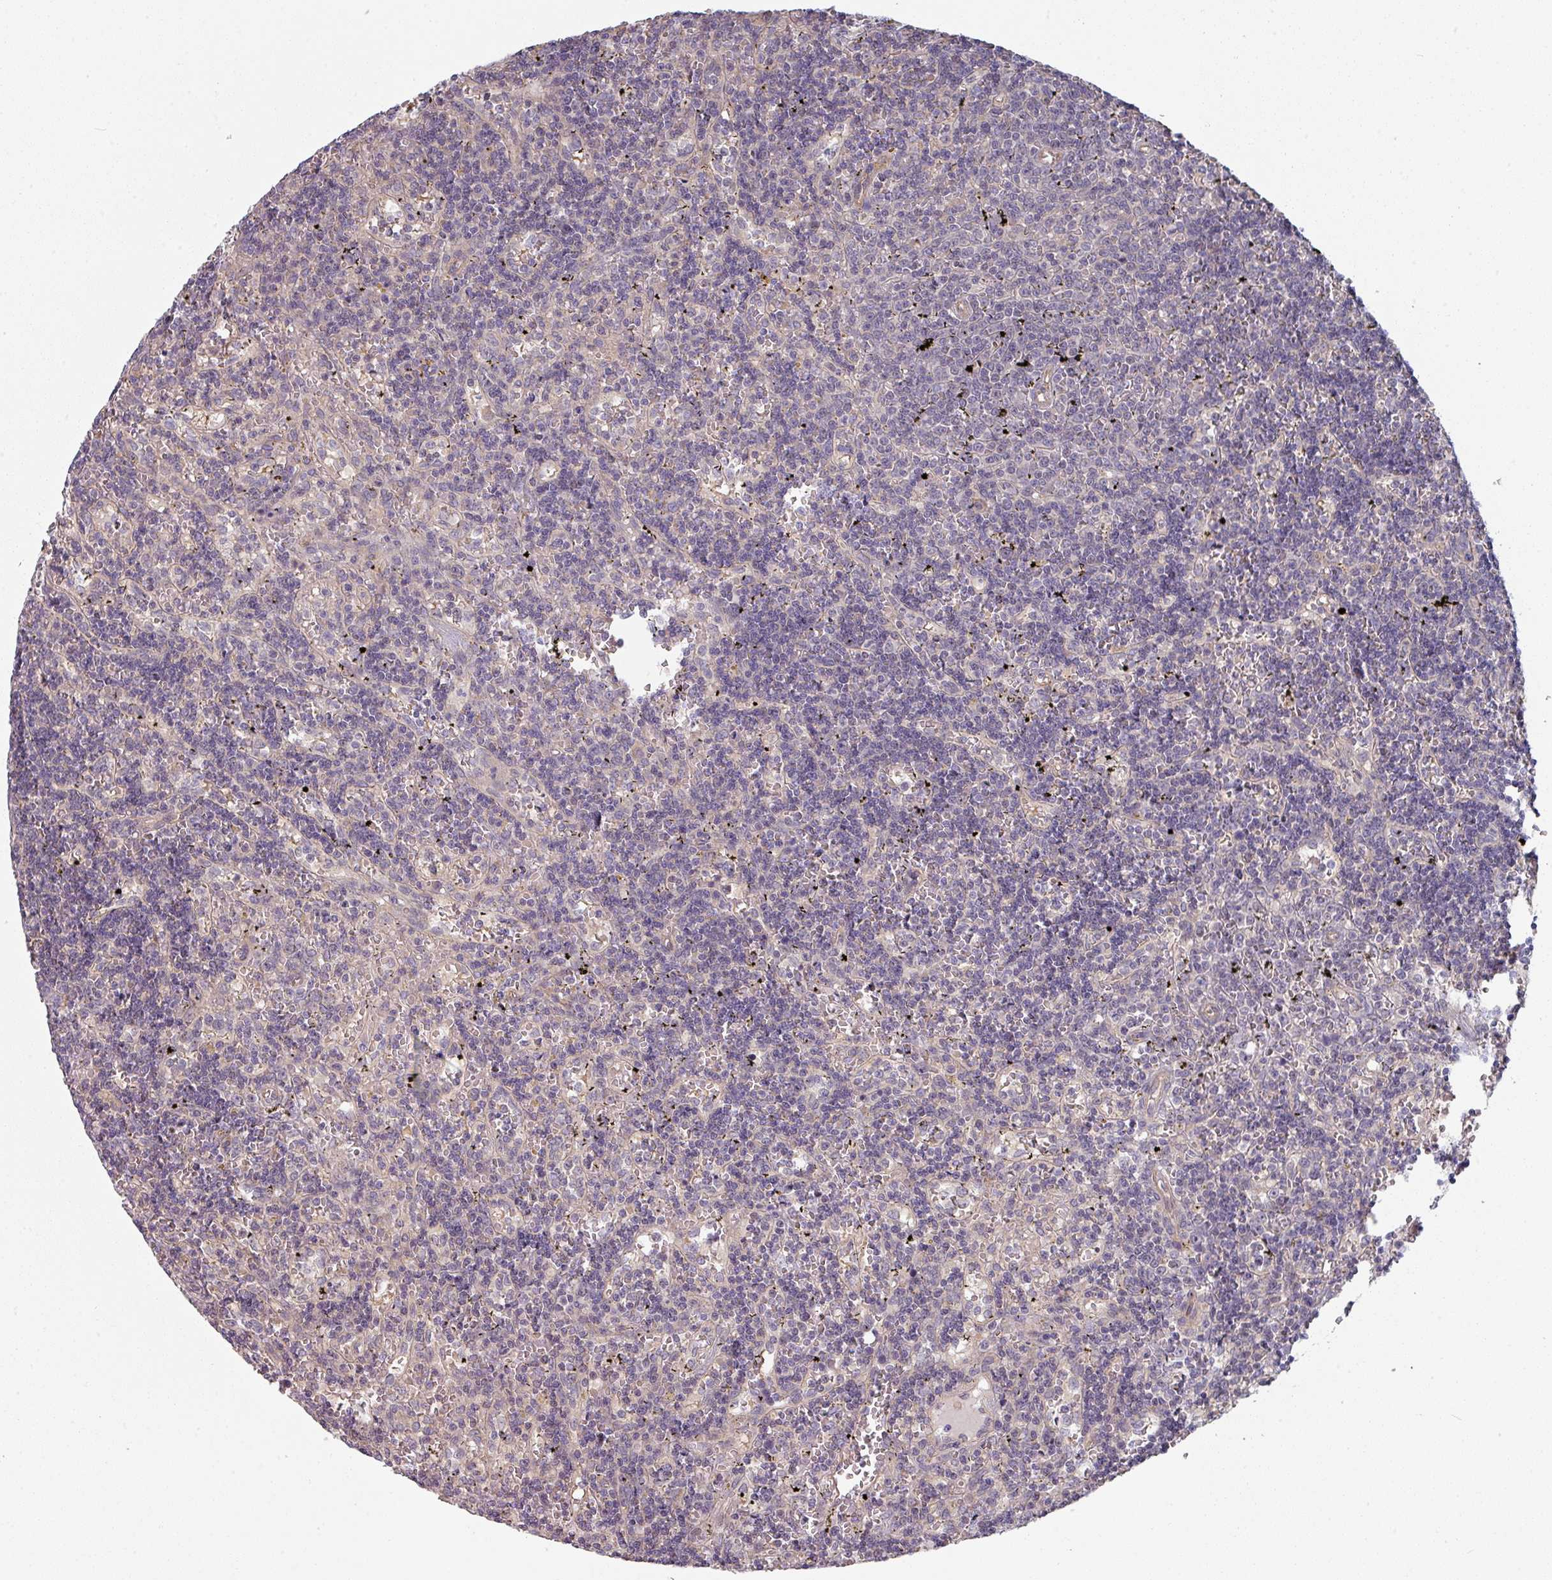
{"staining": {"intensity": "negative", "quantity": "none", "location": "none"}, "tissue": "lymphoma", "cell_type": "Tumor cells", "image_type": "cancer", "snomed": [{"axis": "morphology", "description": "Malignant lymphoma, non-Hodgkin's type, Low grade"}, {"axis": "topography", "description": "Spleen"}], "caption": "DAB immunohistochemical staining of human lymphoma reveals no significant positivity in tumor cells.", "gene": "PLEKHJ1", "patient": {"sex": "male", "age": 60}}